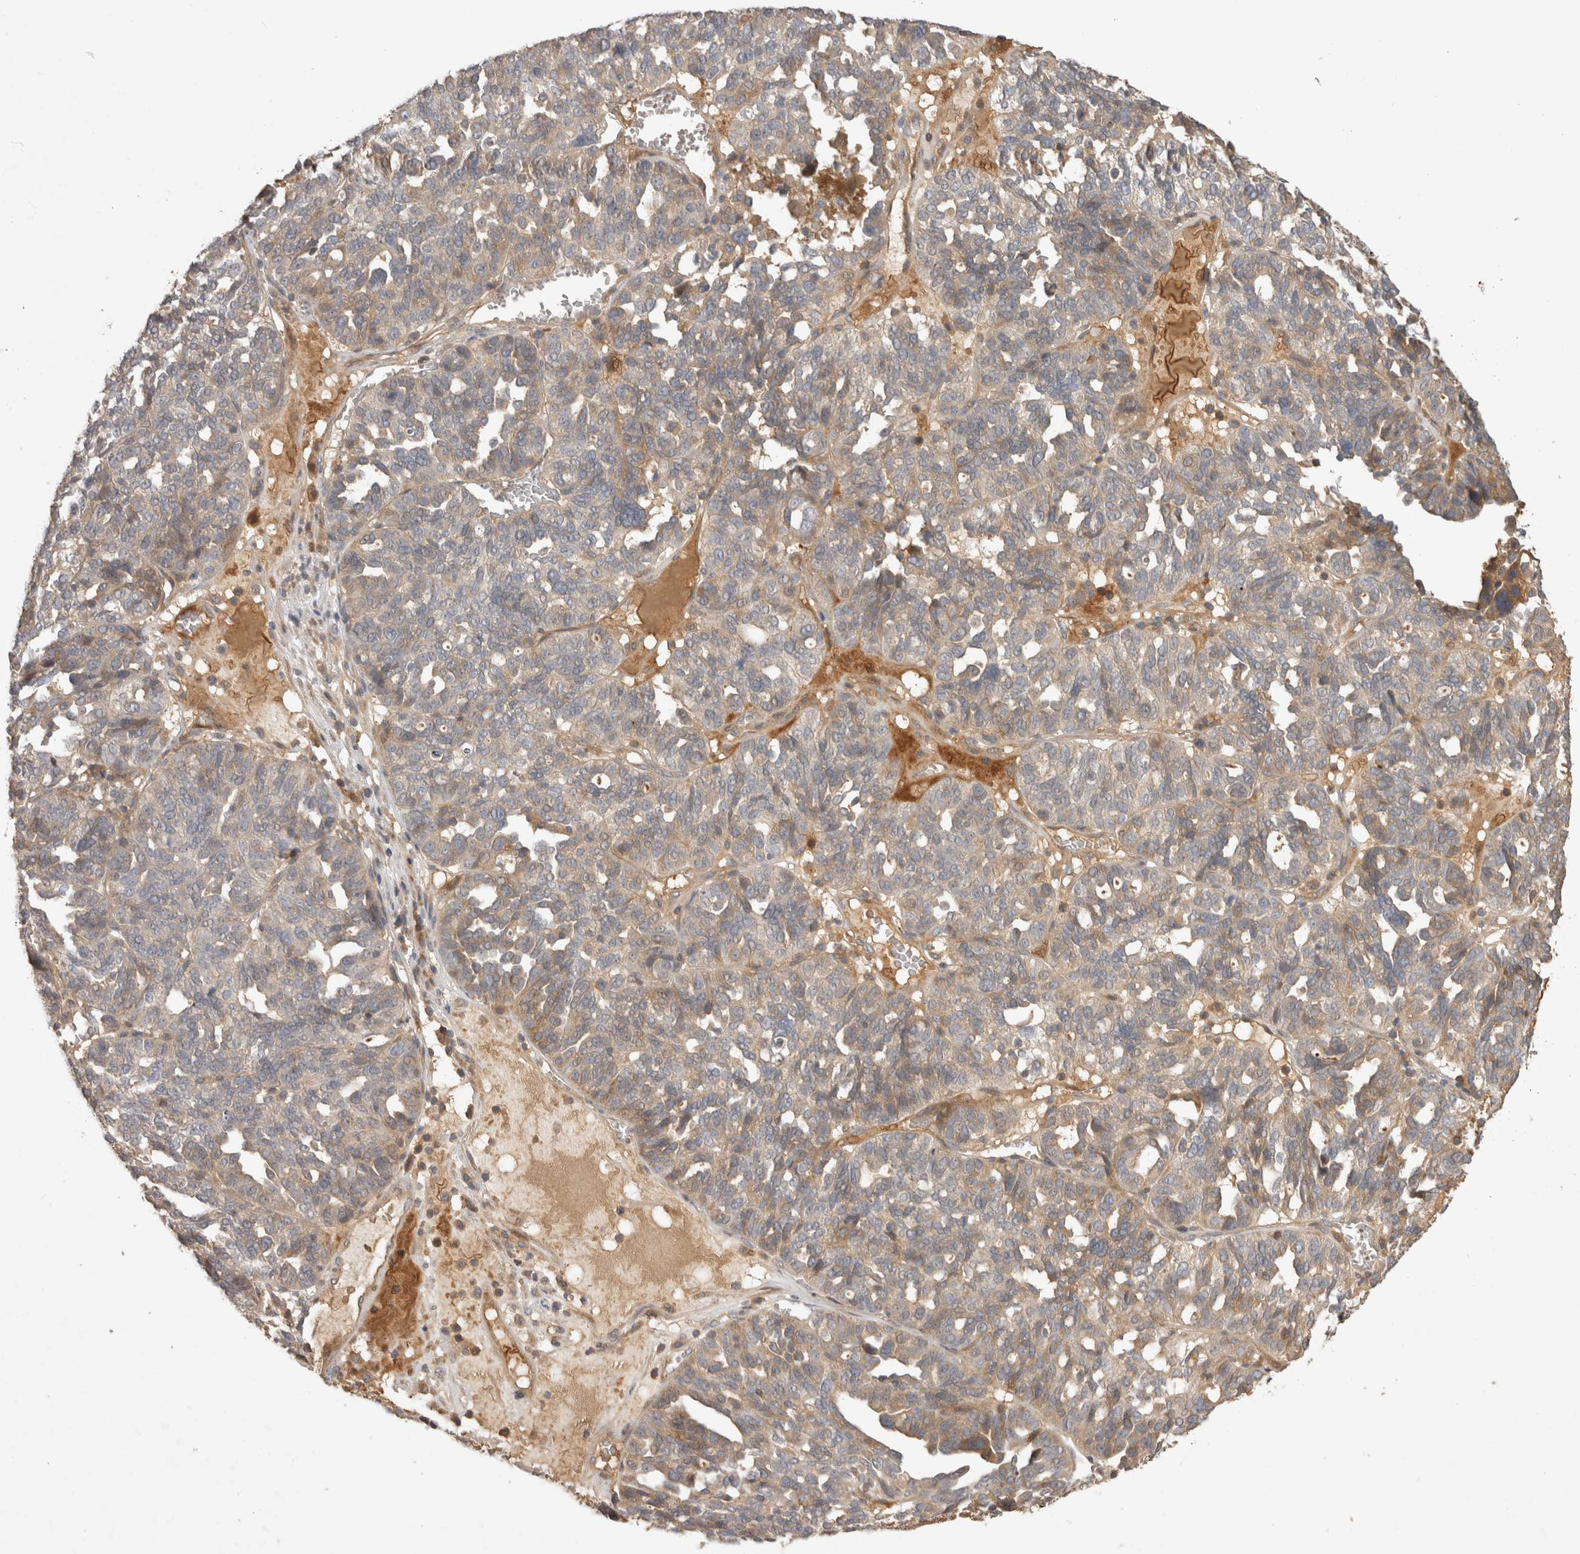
{"staining": {"intensity": "weak", "quantity": "<25%", "location": "cytoplasmic/membranous"}, "tissue": "ovarian cancer", "cell_type": "Tumor cells", "image_type": "cancer", "snomed": [{"axis": "morphology", "description": "Cystadenocarcinoma, serous, NOS"}, {"axis": "topography", "description": "Ovary"}], "caption": "Tumor cells show no significant positivity in ovarian serous cystadenocarcinoma.", "gene": "PPP1R42", "patient": {"sex": "female", "age": 59}}